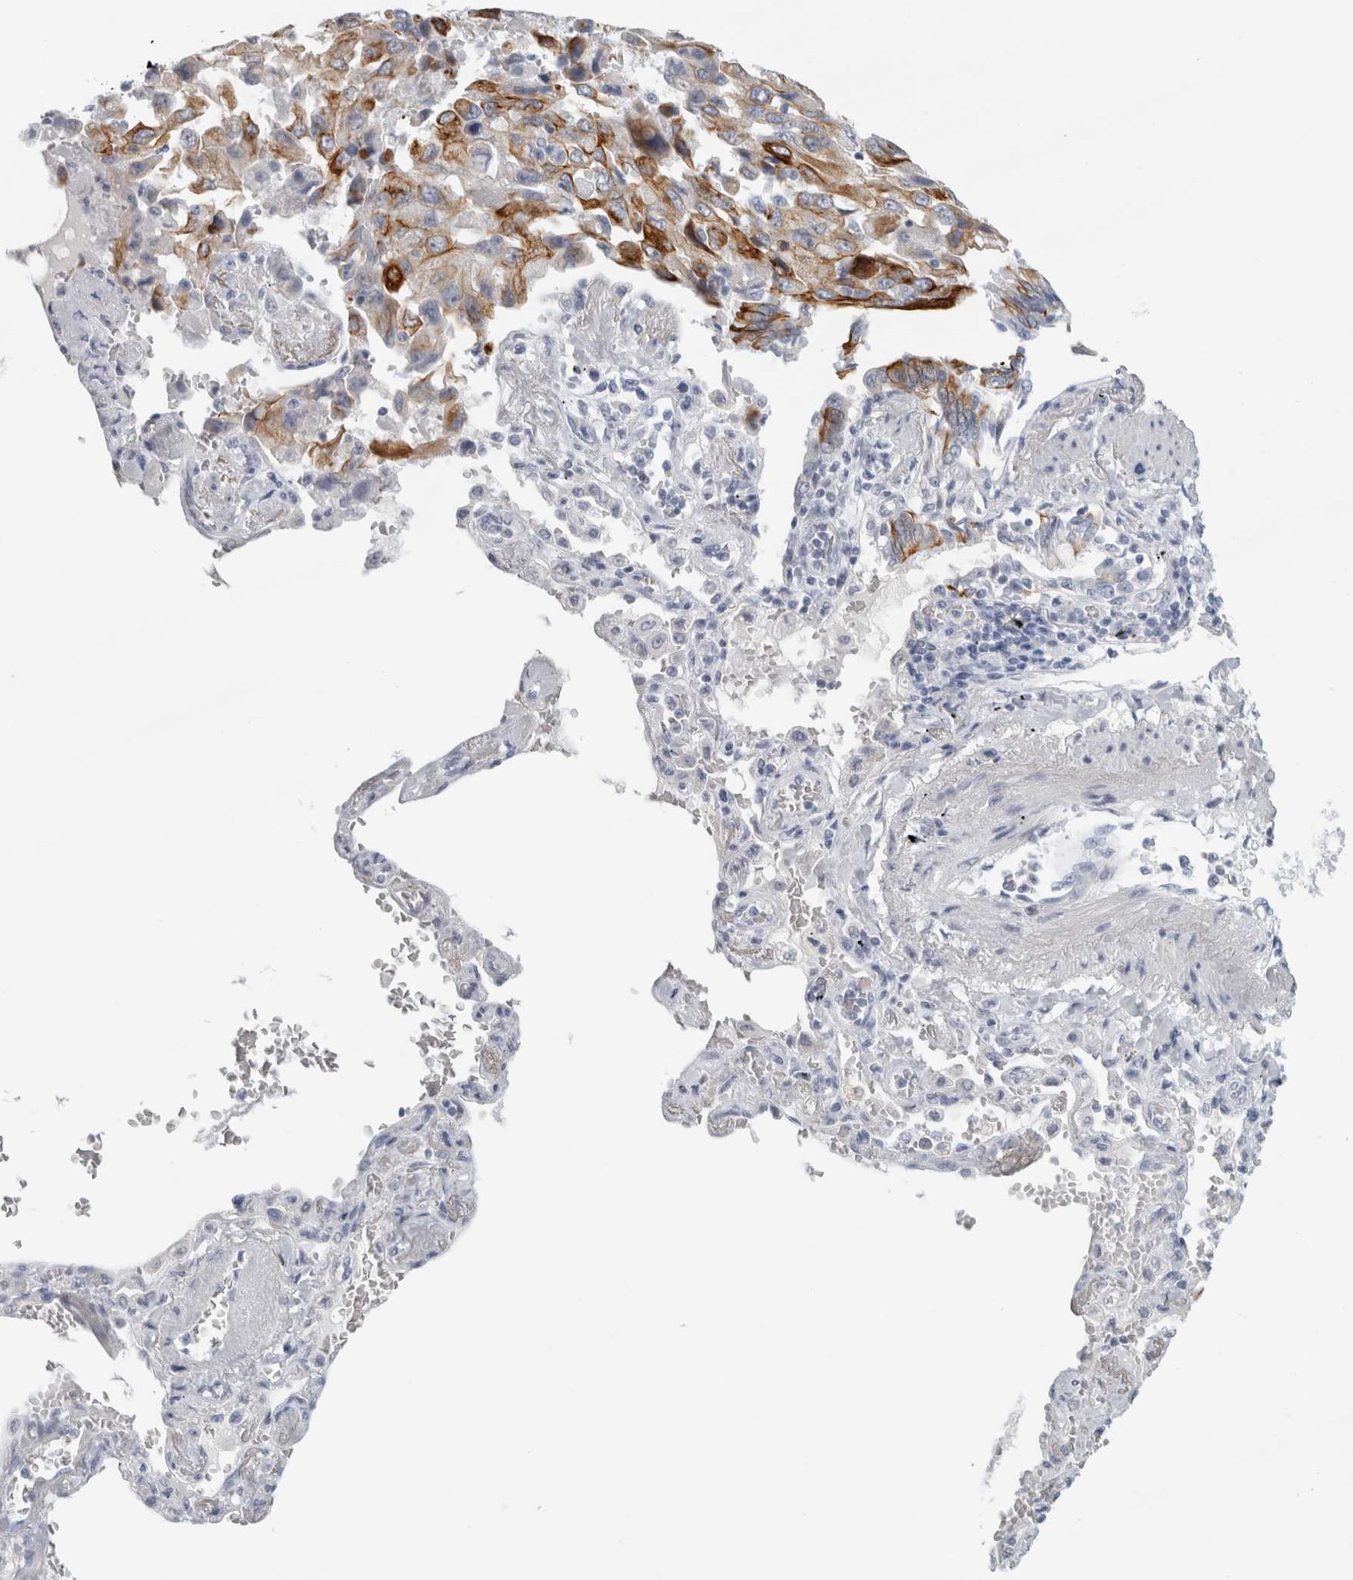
{"staining": {"intensity": "moderate", "quantity": ">75%", "location": "cytoplasmic/membranous"}, "tissue": "lung cancer", "cell_type": "Tumor cells", "image_type": "cancer", "snomed": [{"axis": "morphology", "description": "Adenocarcinoma, NOS"}, {"axis": "topography", "description": "Lung"}], "caption": "This is an image of IHC staining of lung cancer, which shows moderate staining in the cytoplasmic/membranous of tumor cells.", "gene": "SLC28A3", "patient": {"sex": "female", "age": 65}}